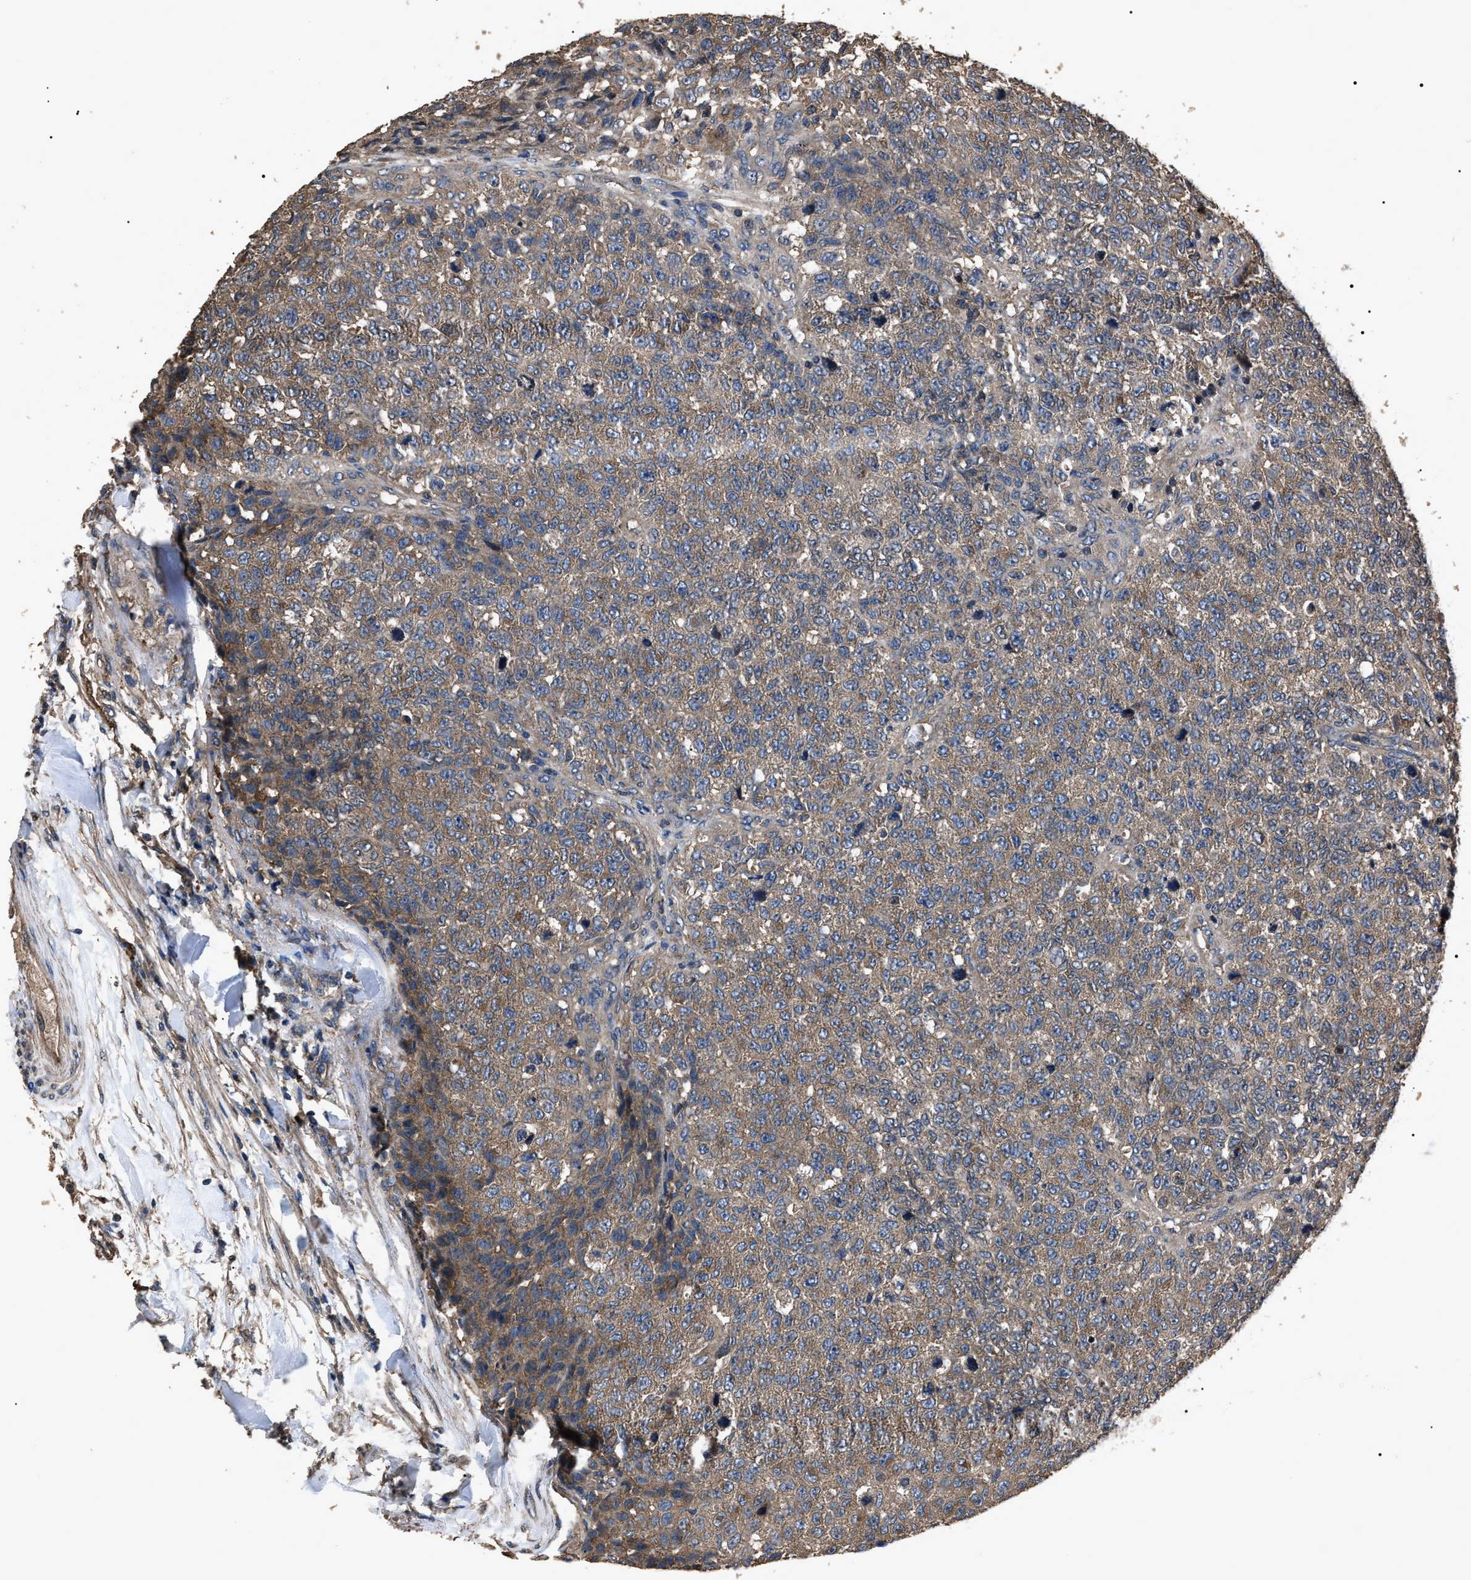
{"staining": {"intensity": "moderate", "quantity": ">75%", "location": "cytoplasmic/membranous"}, "tissue": "testis cancer", "cell_type": "Tumor cells", "image_type": "cancer", "snomed": [{"axis": "morphology", "description": "Seminoma, NOS"}, {"axis": "topography", "description": "Testis"}], "caption": "Testis cancer (seminoma) was stained to show a protein in brown. There is medium levels of moderate cytoplasmic/membranous staining in approximately >75% of tumor cells.", "gene": "RNF216", "patient": {"sex": "male", "age": 59}}